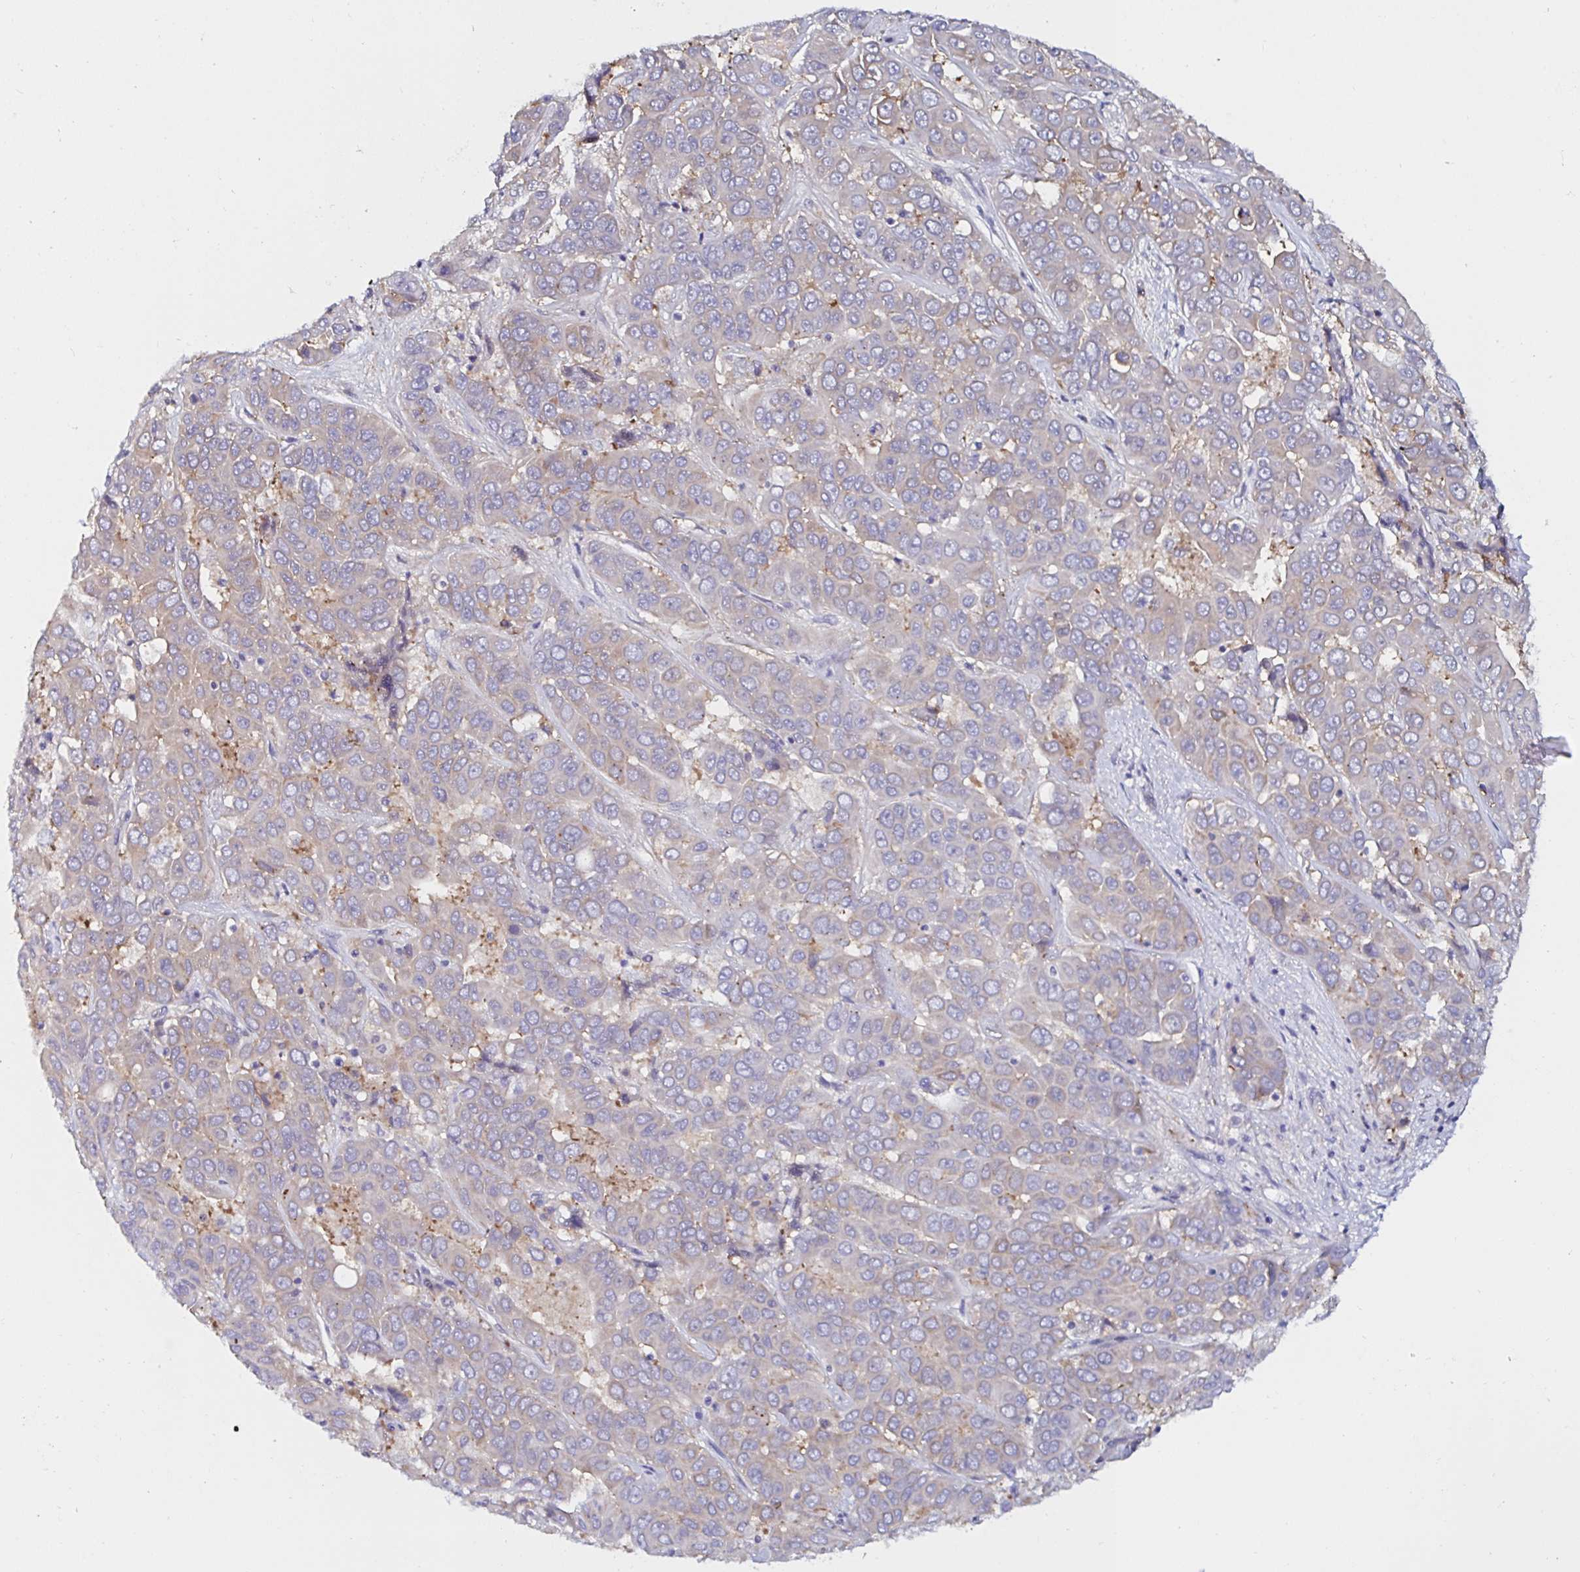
{"staining": {"intensity": "weak", "quantity": "<25%", "location": "cytoplasmic/membranous"}, "tissue": "liver cancer", "cell_type": "Tumor cells", "image_type": "cancer", "snomed": [{"axis": "morphology", "description": "Cholangiocarcinoma"}, {"axis": "topography", "description": "Liver"}], "caption": "Liver cancer (cholangiocarcinoma) was stained to show a protein in brown. There is no significant positivity in tumor cells.", "gene": "RSRP1", "patient": {"sex": "female", "age": 52}}